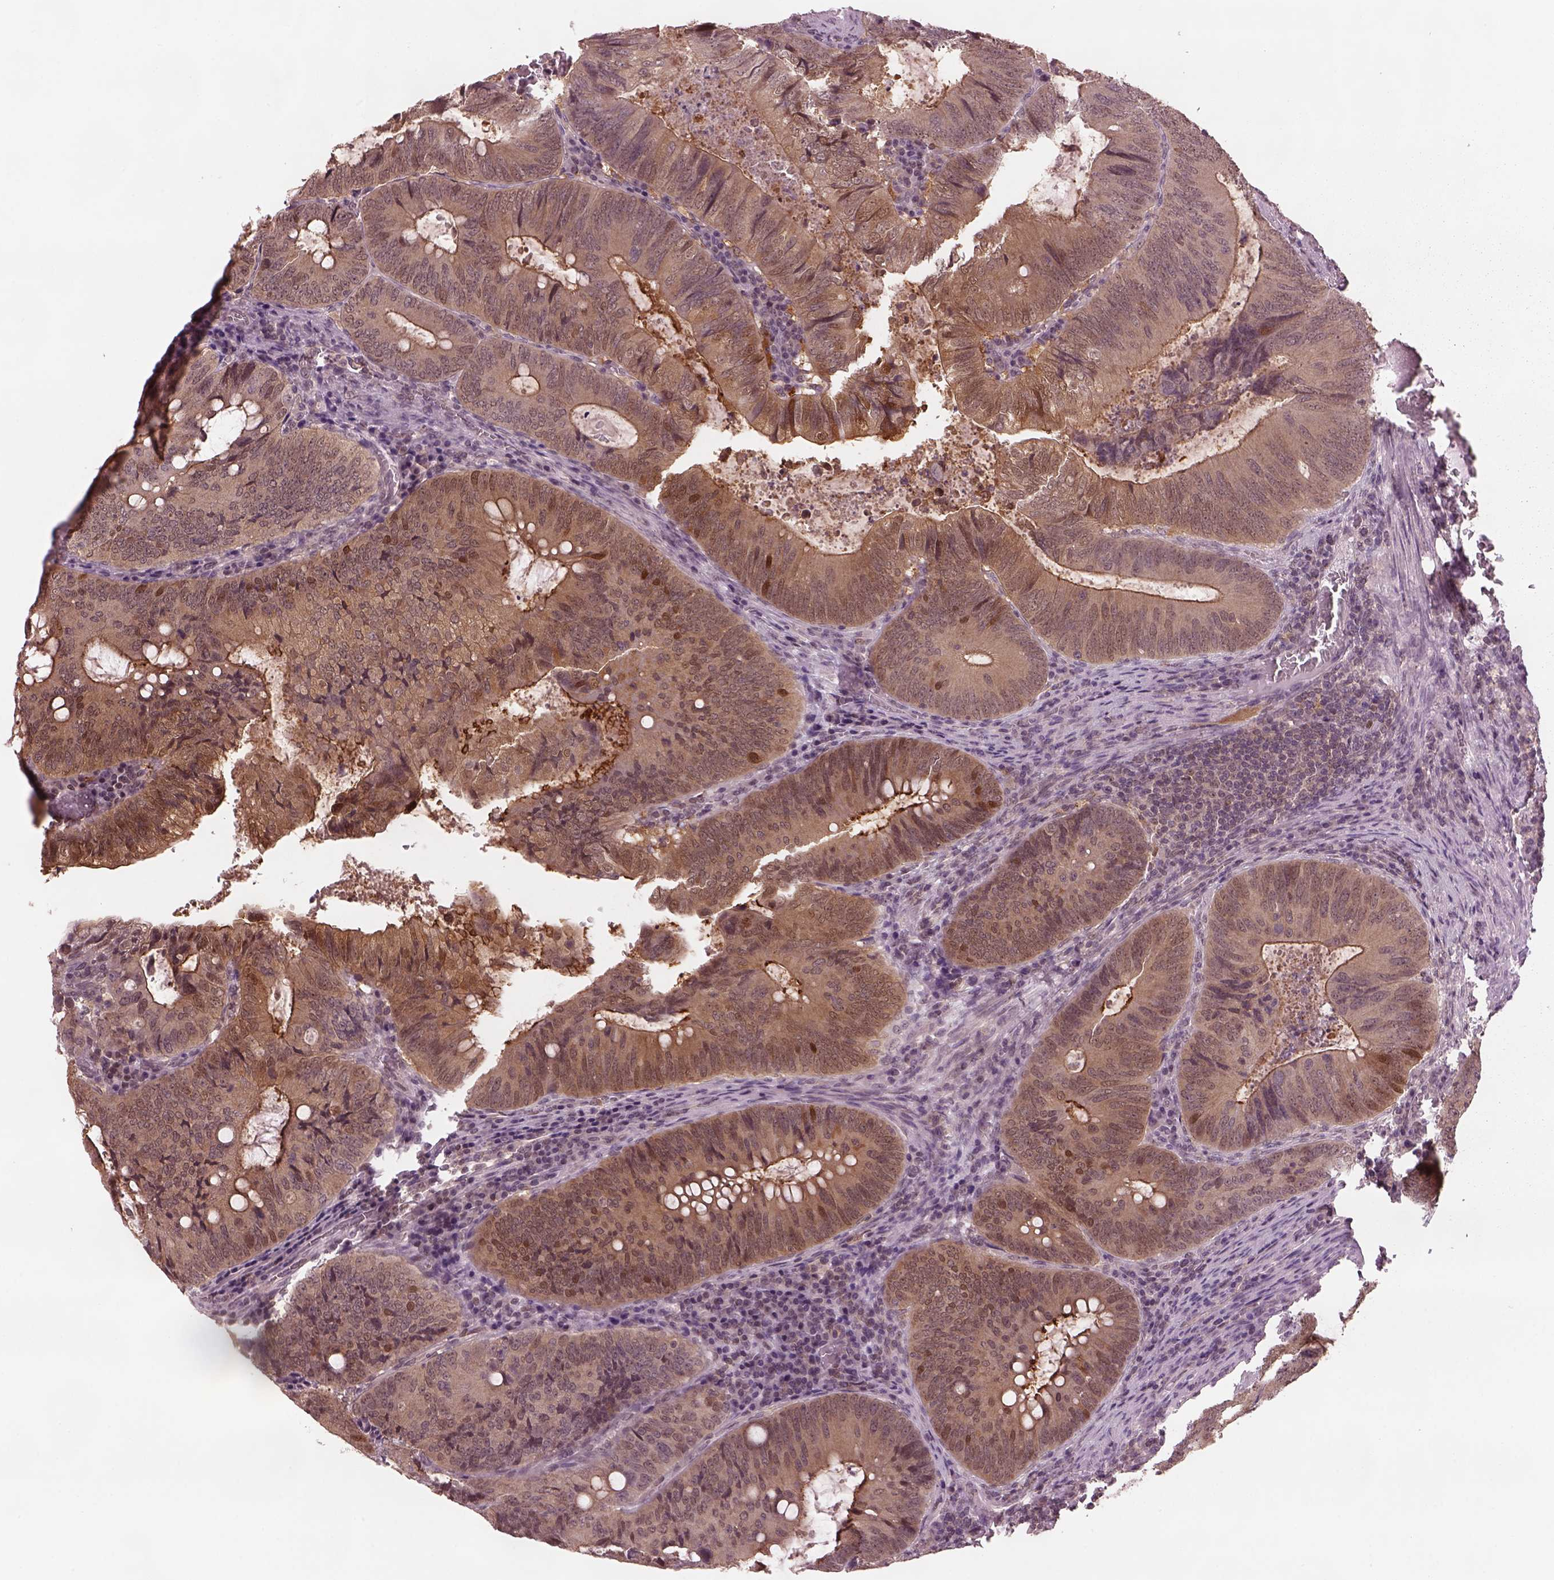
{"staining": {"intensity": "moderate", "quantity": "25%-75%", "location": "cytoplasmic/membranous,nuclear"}, "tissue": "colorectal cancer", "cell_type": "Tumor cells", "image_type": "cancer", "snomed": [{"axis": "morphology", "description": "Adenocarcinoma, NOS"}, {"axis": "topography", "description": "Colon"}], "caption": "Immunohistochemistry (IHC) histopathology image of human colorectal adenocarcinoma stained for a protein (brown), which exhibits medium levels of moderate cytoplasmic/membranous and nuclear expression in approximately 25%-75% of tumor cells.", "gene": "SRI", "patient": {"sex": "male", "age": 67}}